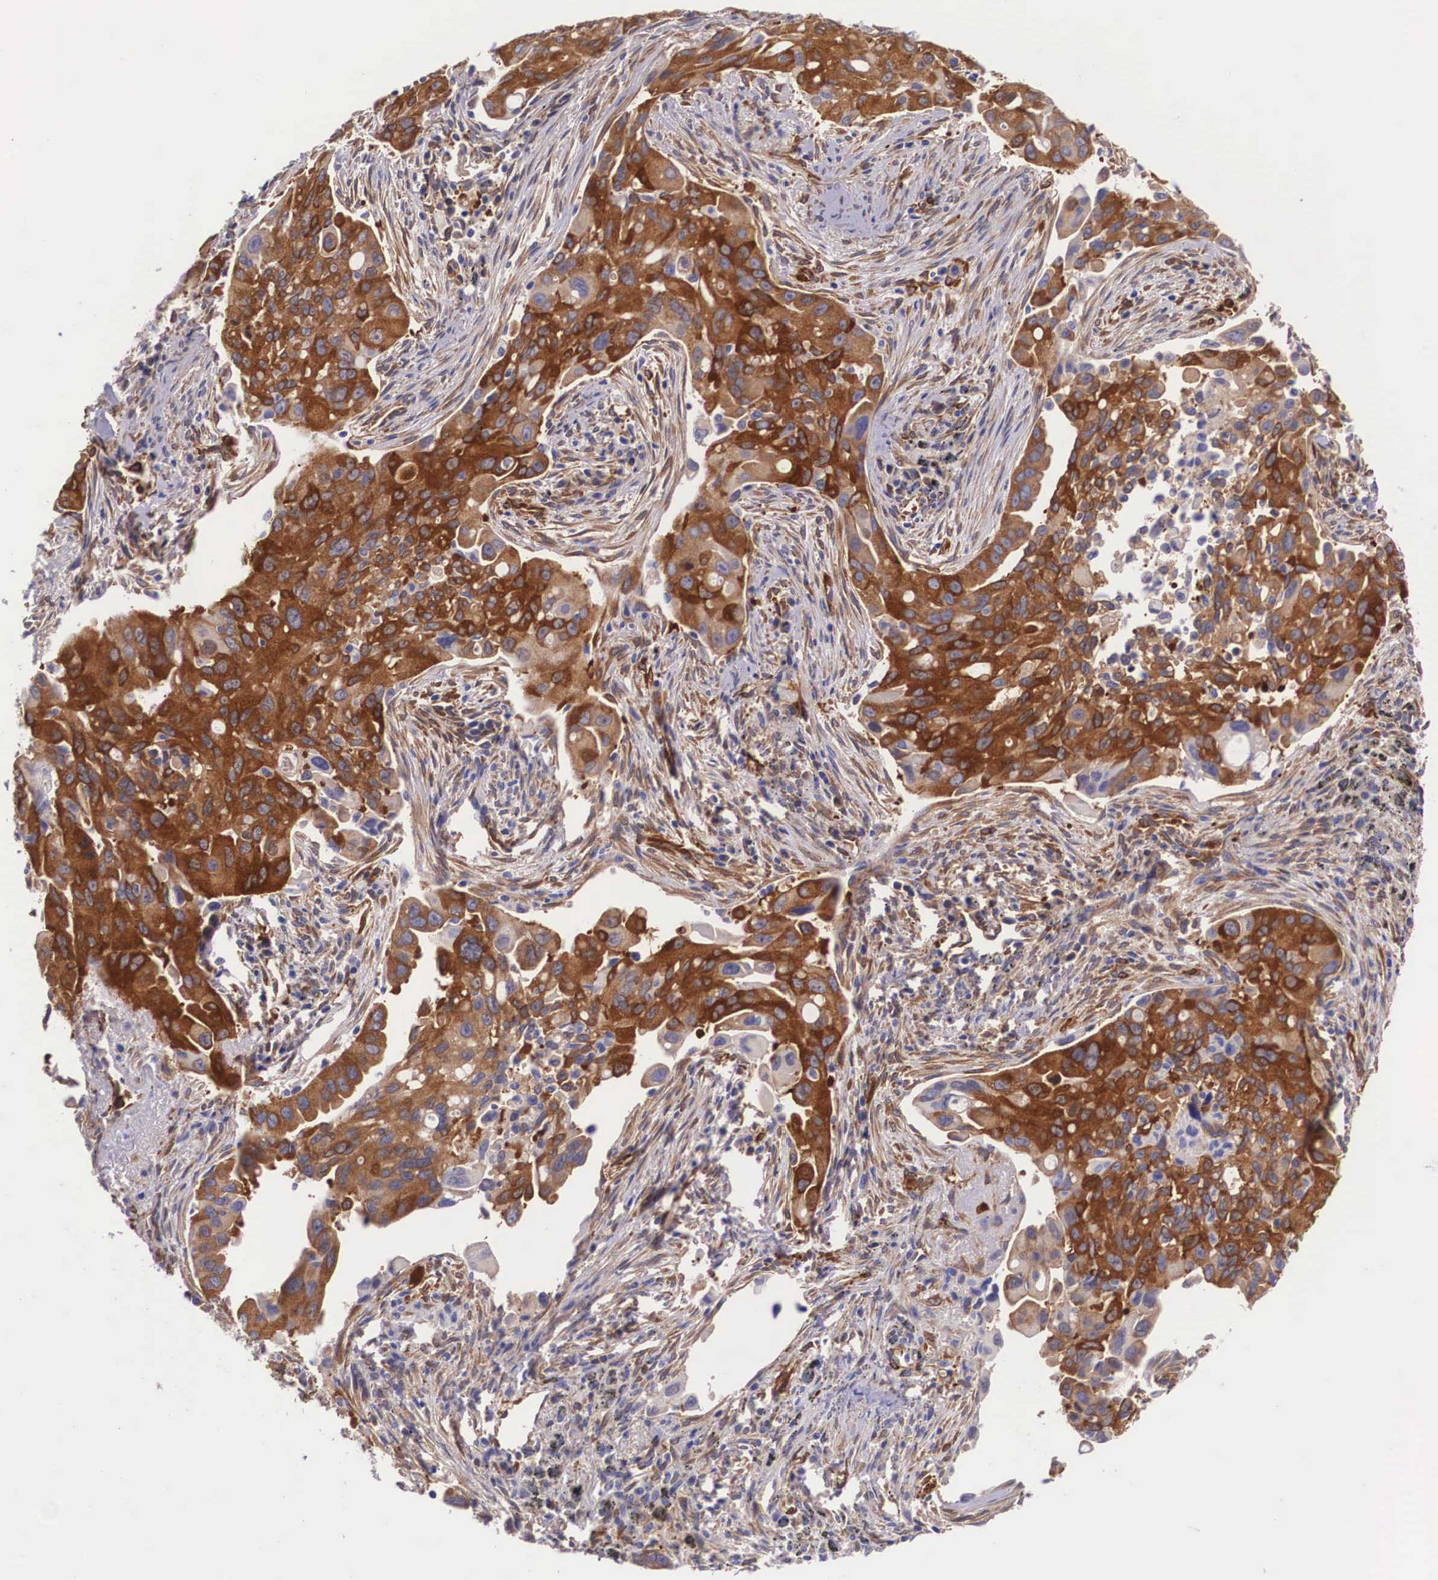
{"staining": {"intensity": "strong", "quantity": ">75%", "location": "cytoplasmic/membranous"}, "tissue": "lung cancer", "cell_type": "Tumor cells", "image_type": "cancer", "snomed": [{"axis": "morphology", "description": "Adenocarcinoma, NOS"}, {"axis": "topography", "description": "Lung"}], "caption": "Immunohistochemistry micrograph of human lung cancer stained for a protein (brown), which displays high levels of strong cytoplasmic/membranous staining in approximately >75% of tumor cells.", "gene": "BCAR1", "patient": {"sex": "male", "age": 68}}